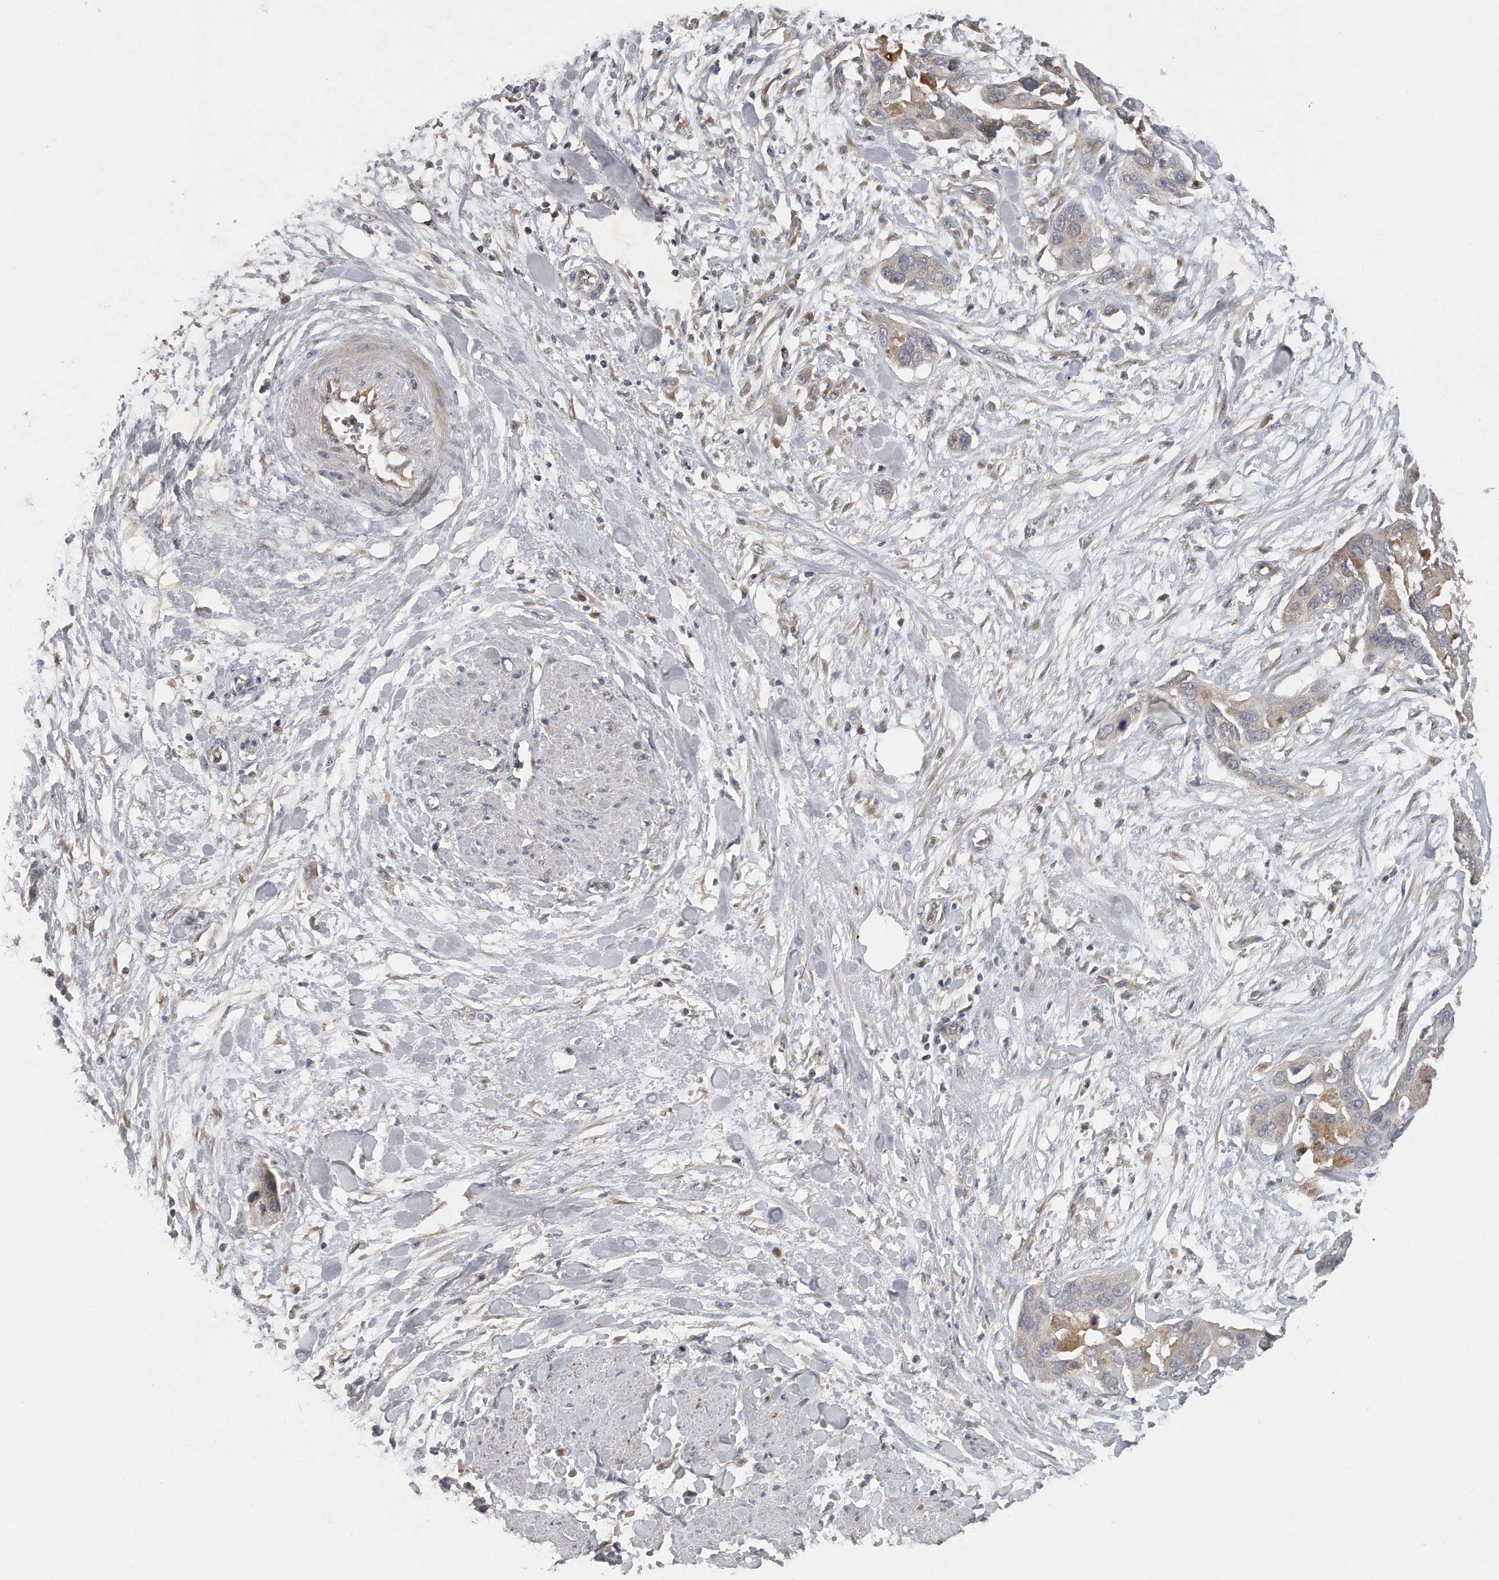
{"staining": {"intensity": "weak", "quantity": "25%-75%", "location": "cytoplasmic/membranous"}, "tissue": "pancreatic cancer", "cell_type": "Tumor cells", "image_type": "cancer", "snomed": [{"axis": "morphology", "description": "Adenocarcinoma, NOS"}, {"axis": "topography", "description": "Pancreas"}], "caption": "Tumor cells show low levels of weak cytoplasmic/membranous staining in approximately 25%-75% of cells in pancreatic cancer (adenocarcinoma).", "gene": "TRAPPC14", "patient": {"sex": "female", "age": 60}}